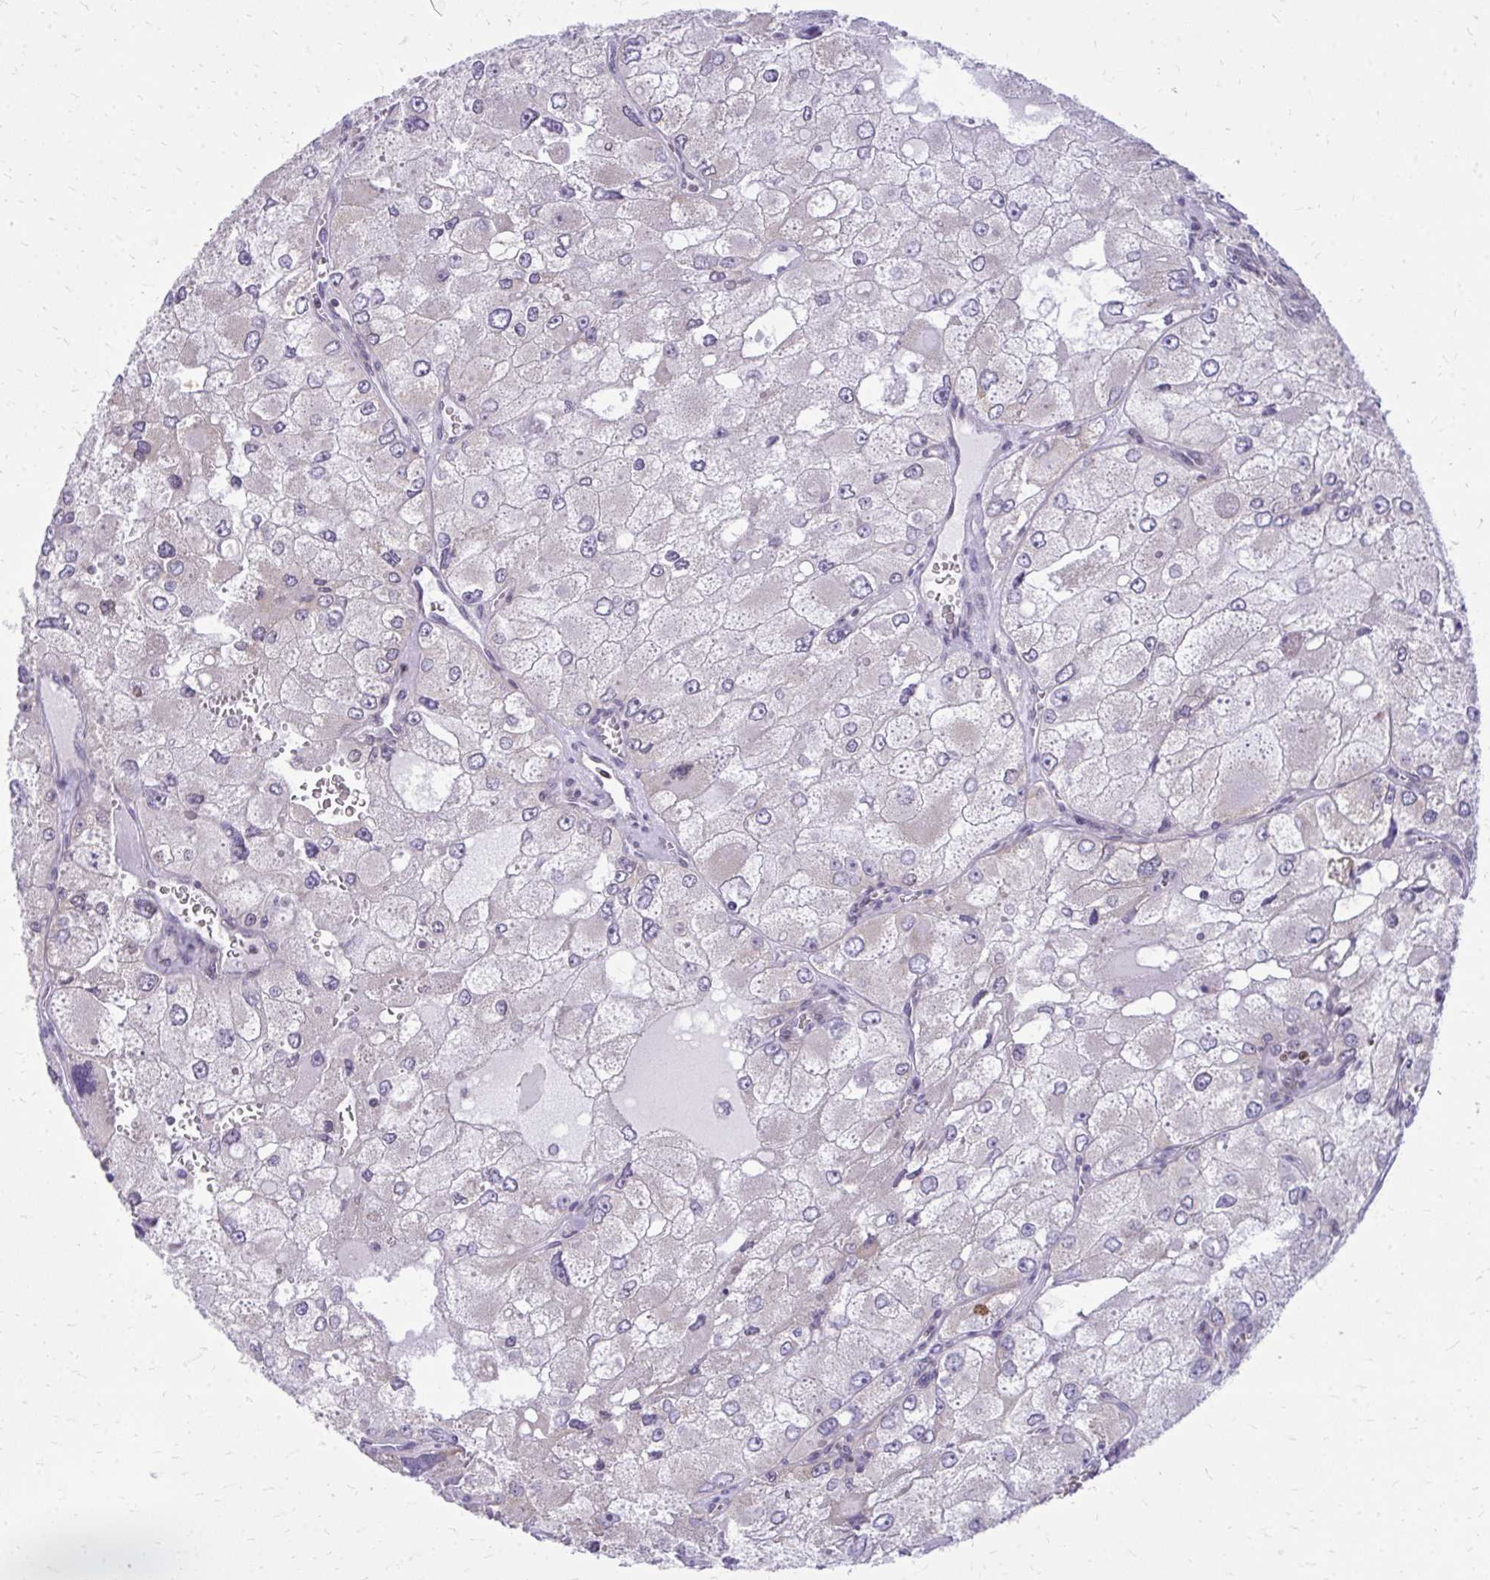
{"staining": {"intensity": "negative", "quantity": "none", "location": "none"}, "tissue": "renal cancer", "cell_type": "Tumor cells", "image_type": "cancer", "snomed": [{"axis": "morphology", "description": "Adenocarcinoma, NOS"}, {"axis": "topography", "description": "Kidney"}], "caption": "The photomicrograph shows no significant expression in tumor cells of renal cancer (adenocarcinoma).", "gene": "RPS6KA2", "patient": {"sex": "female", "age": 70}}